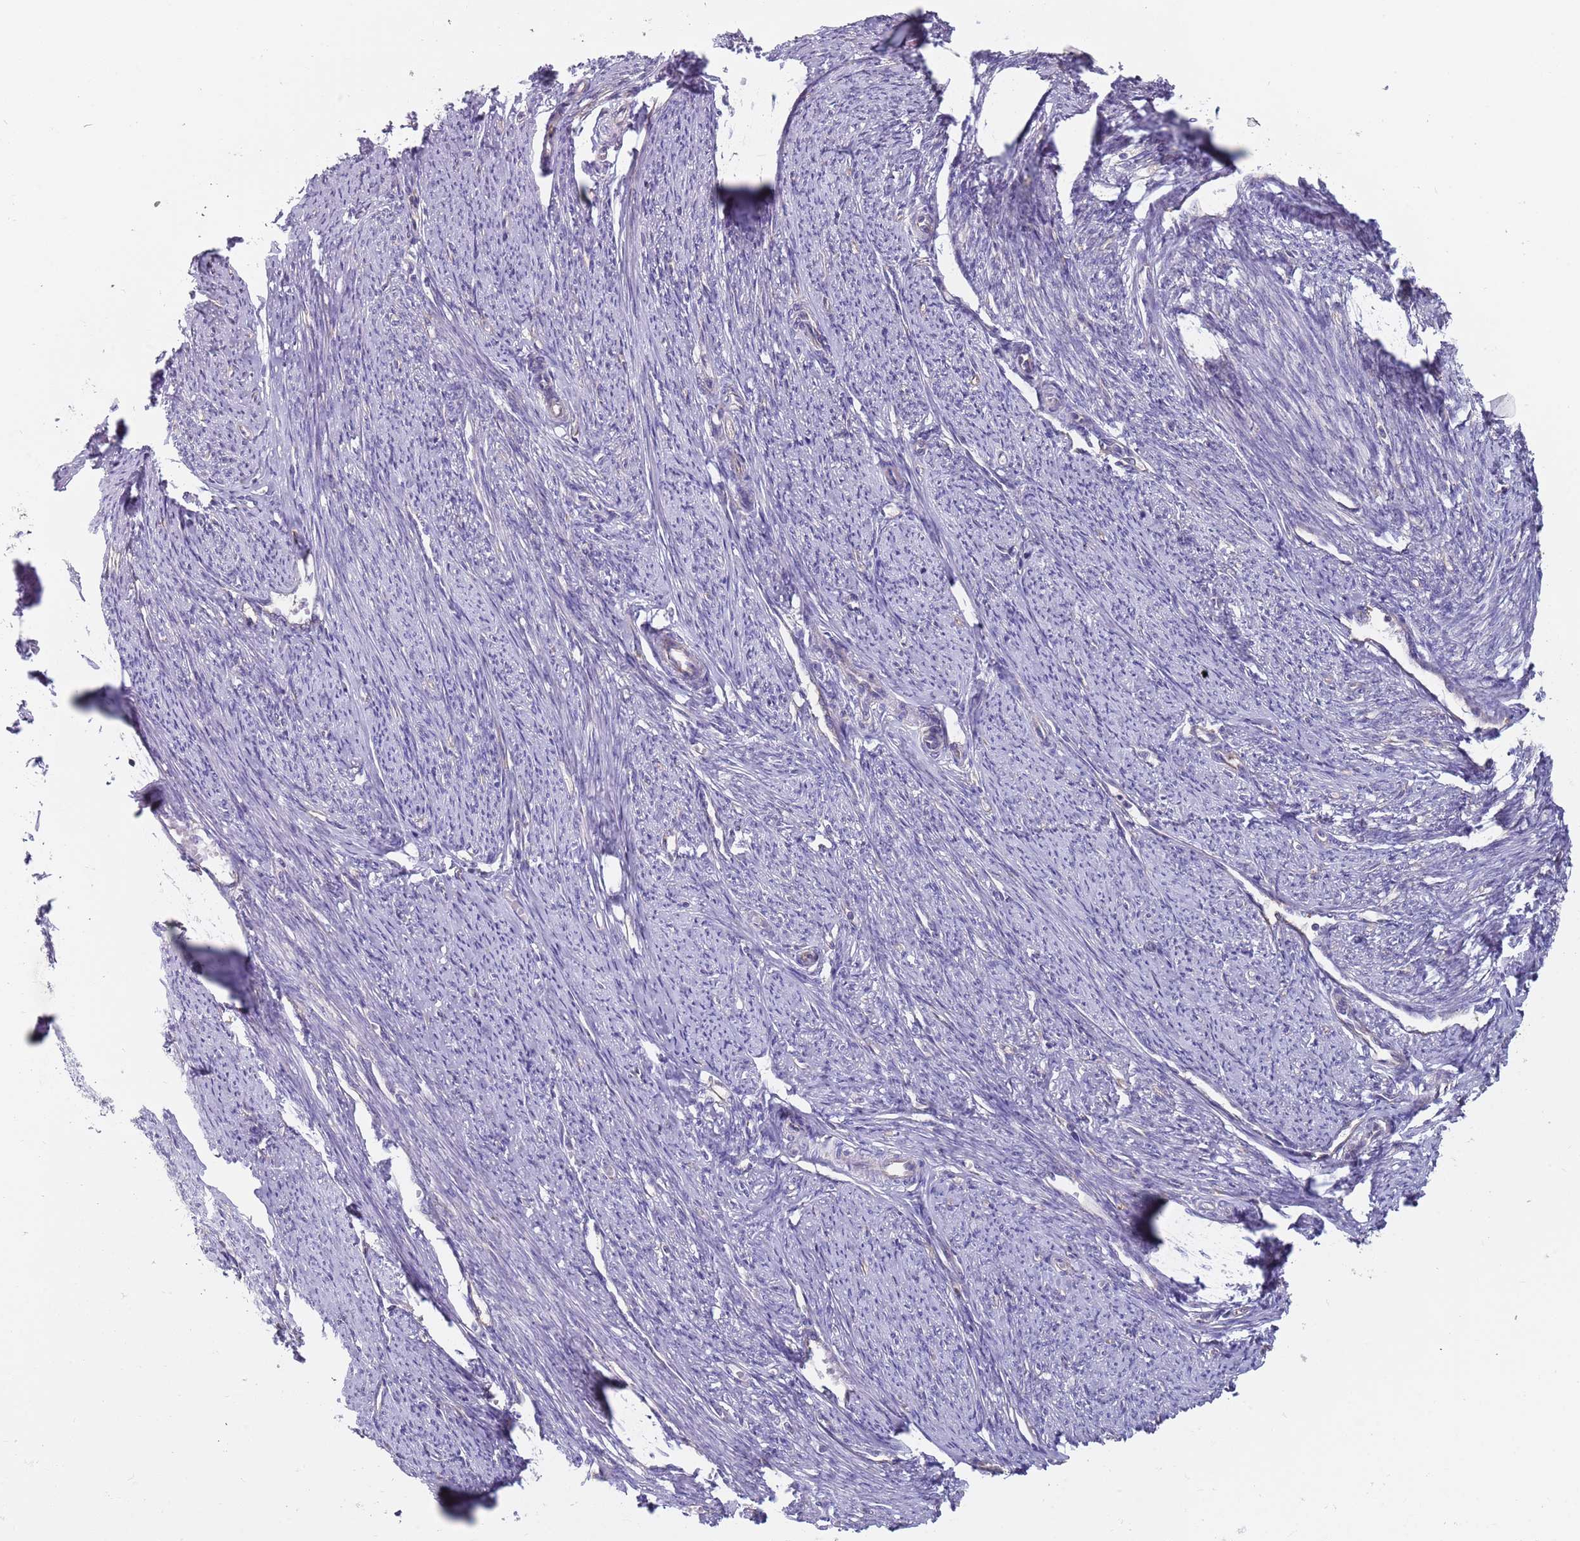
{"staining": {"intensity": "negative", "quantity": "none", "location": "none"}, "tissue": "smooth muscle", "cell_type": "Smooth muscle cells", "image_type": "normal", "snomed": [{"axis": "morphology", "description": "Normal tissue, NOS"}, {"axis": "topography", "description": "Smooth muscle"}, {"axis": "topography", "description": "Uterus"}], "caption": "Immunohistochemical staining of normal human smooth muscle displays no significant staining in smooth muscle cells. (Immunohistochemistry (ihc), brightfield microscopy, high magnification).", "gene": "RPL17", "patient": {"sex": "female", "age": 59}}